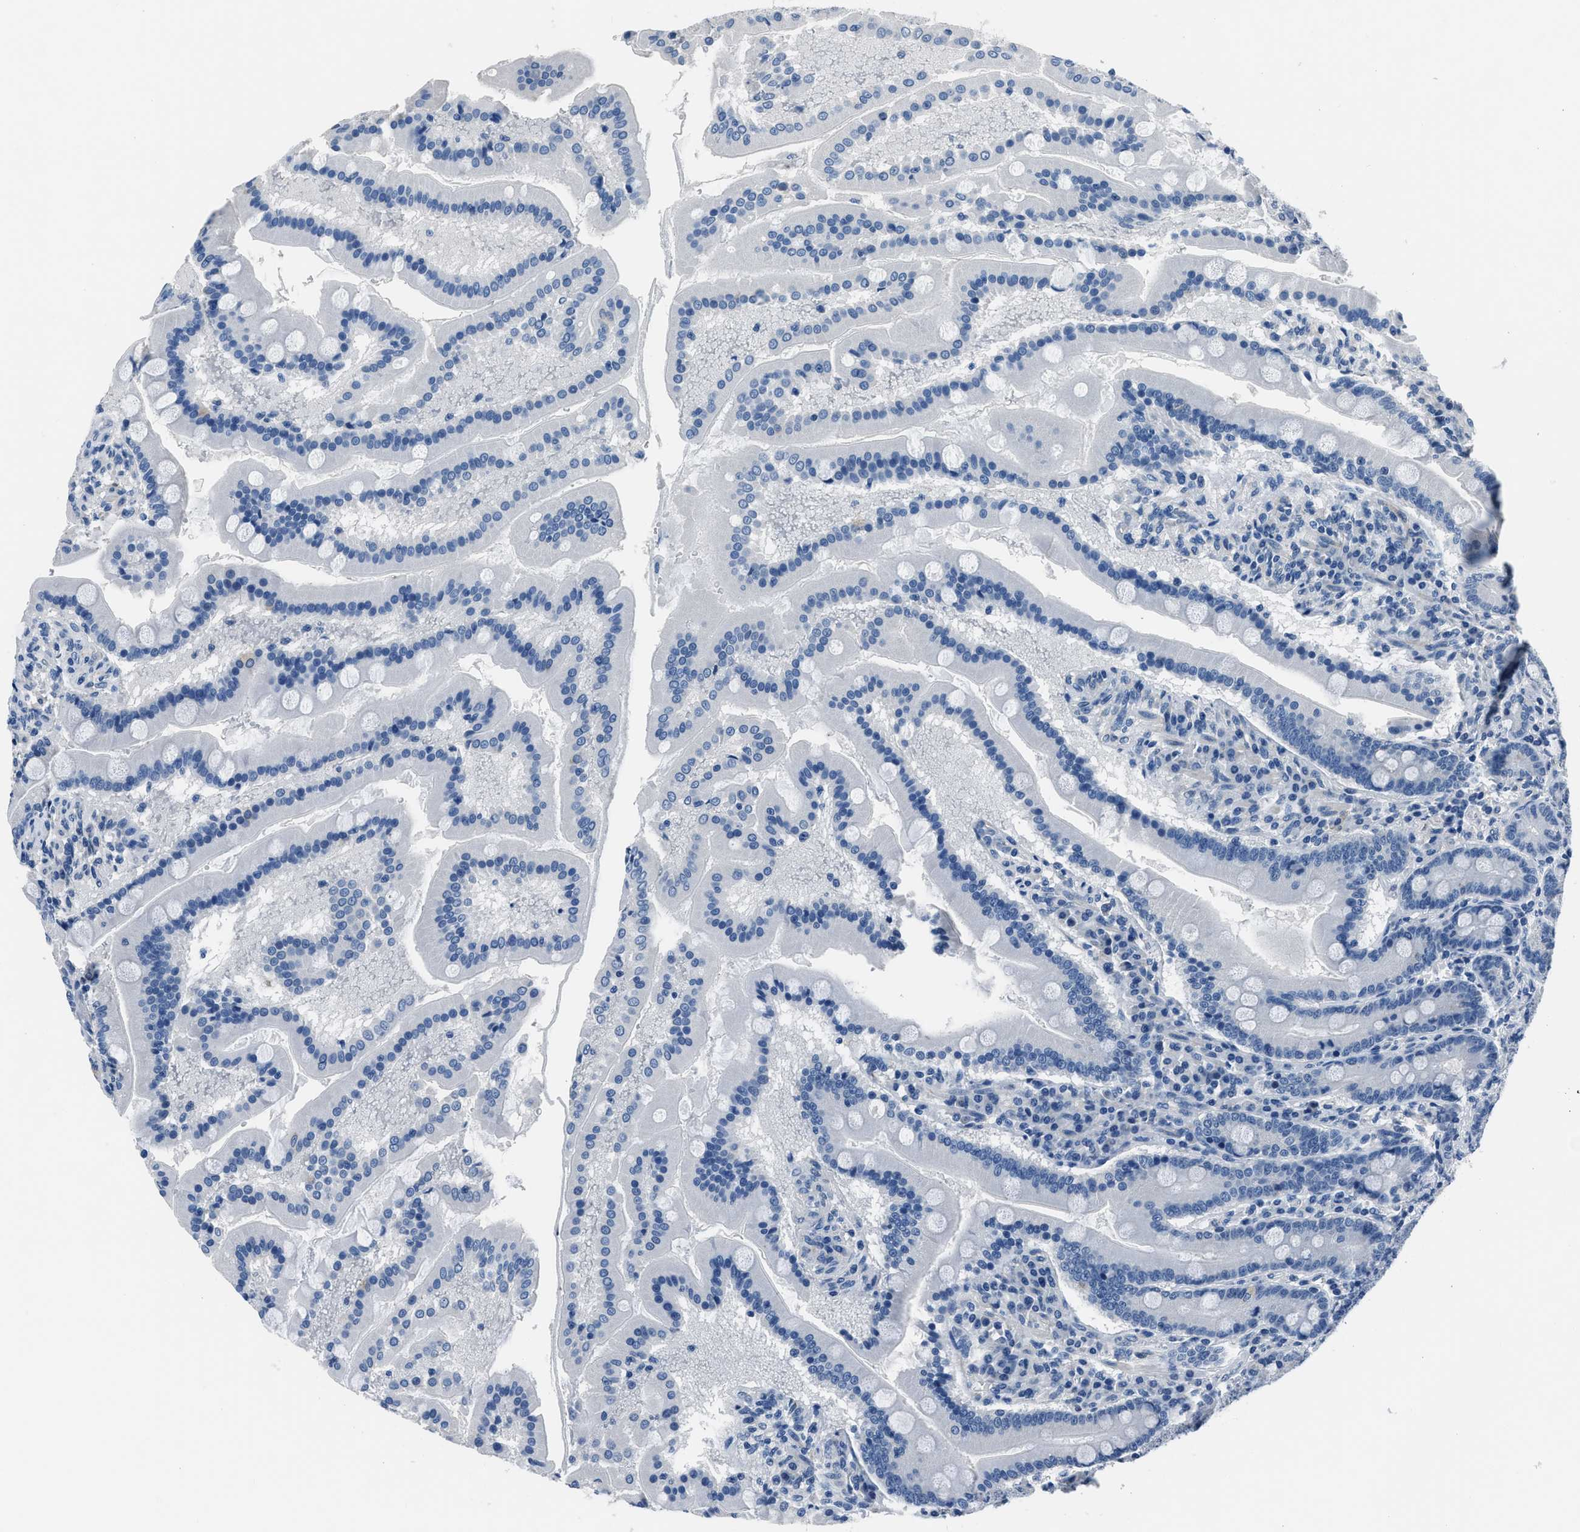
{"staining": {"intensity": "negative", "quantity": "none", "location": "none"}, "tissue": "duodenum", "cell_type": "Glandular cells", "image_type": "normal", "snomed": [{"axis": "morphology", "description": "Normal tissue, NOS"}, {"axis": "topography", "description": "Duodenum"}], "caption": "Immunohistochemistry (IHC) image of unremarkable duodenum: duodenum stained with DAB exhibits no significant protein positivity in glandular cells. Nuclei are stained in blue.", "gene": "GJA3", "patient": {"sex": "male", "age": 50}}